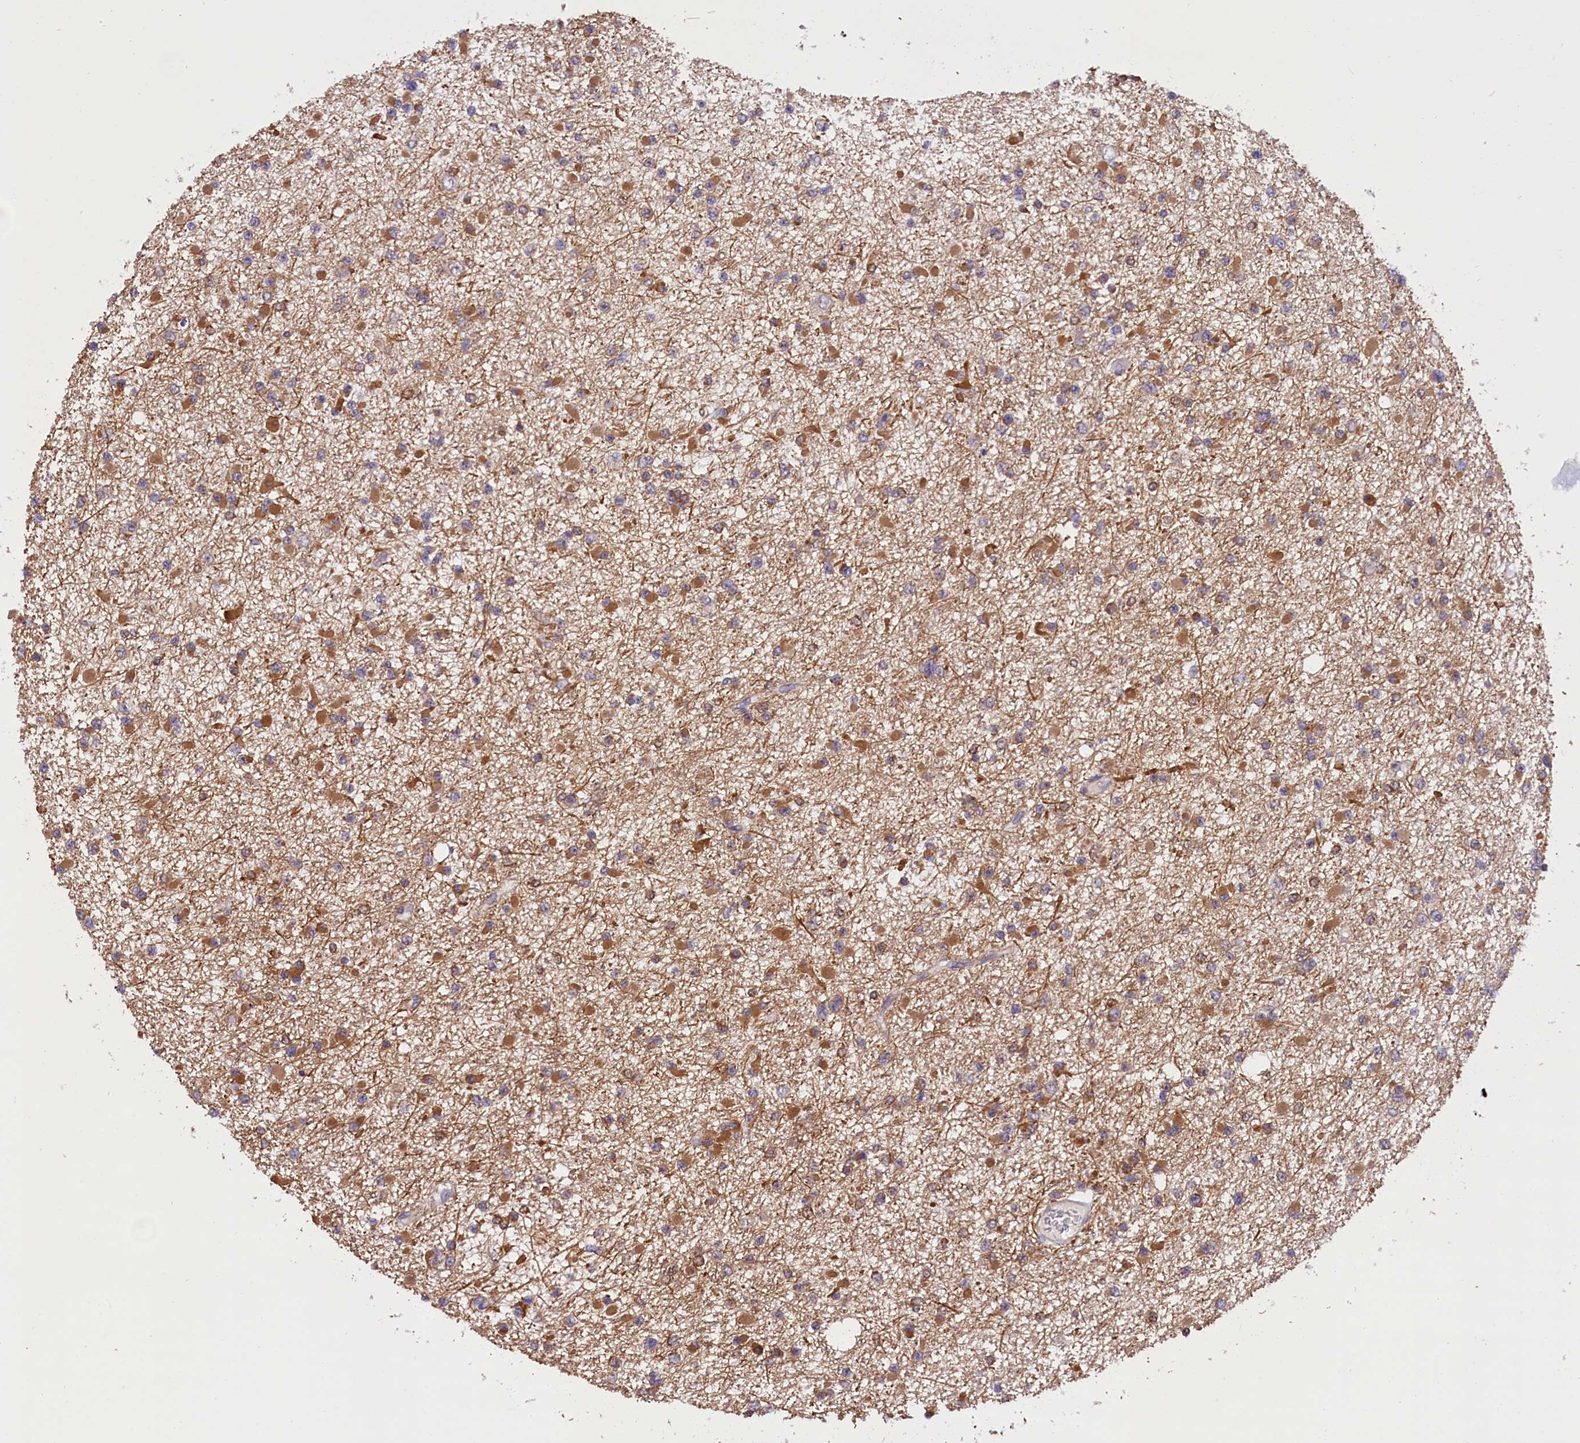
{"staining": {"intensity": "negative", "quantity": "none", "location": "none"}, "tissue": "glioma", "cell_type": "Tumor cells", "image_type": "cancer", "snomed": [{"axis": "morphology", "description": "Glioma, malignant, Low grade"}, {"axis": "topography", "description": "Brain"}], "caption": "Human malignant glioma (low-grade) stained for a protein using immunohistochemistry (IHC) shows no expression in tumor cells.", "gene": "TBCB", "patient": {"sex": "female", "age": 22}}